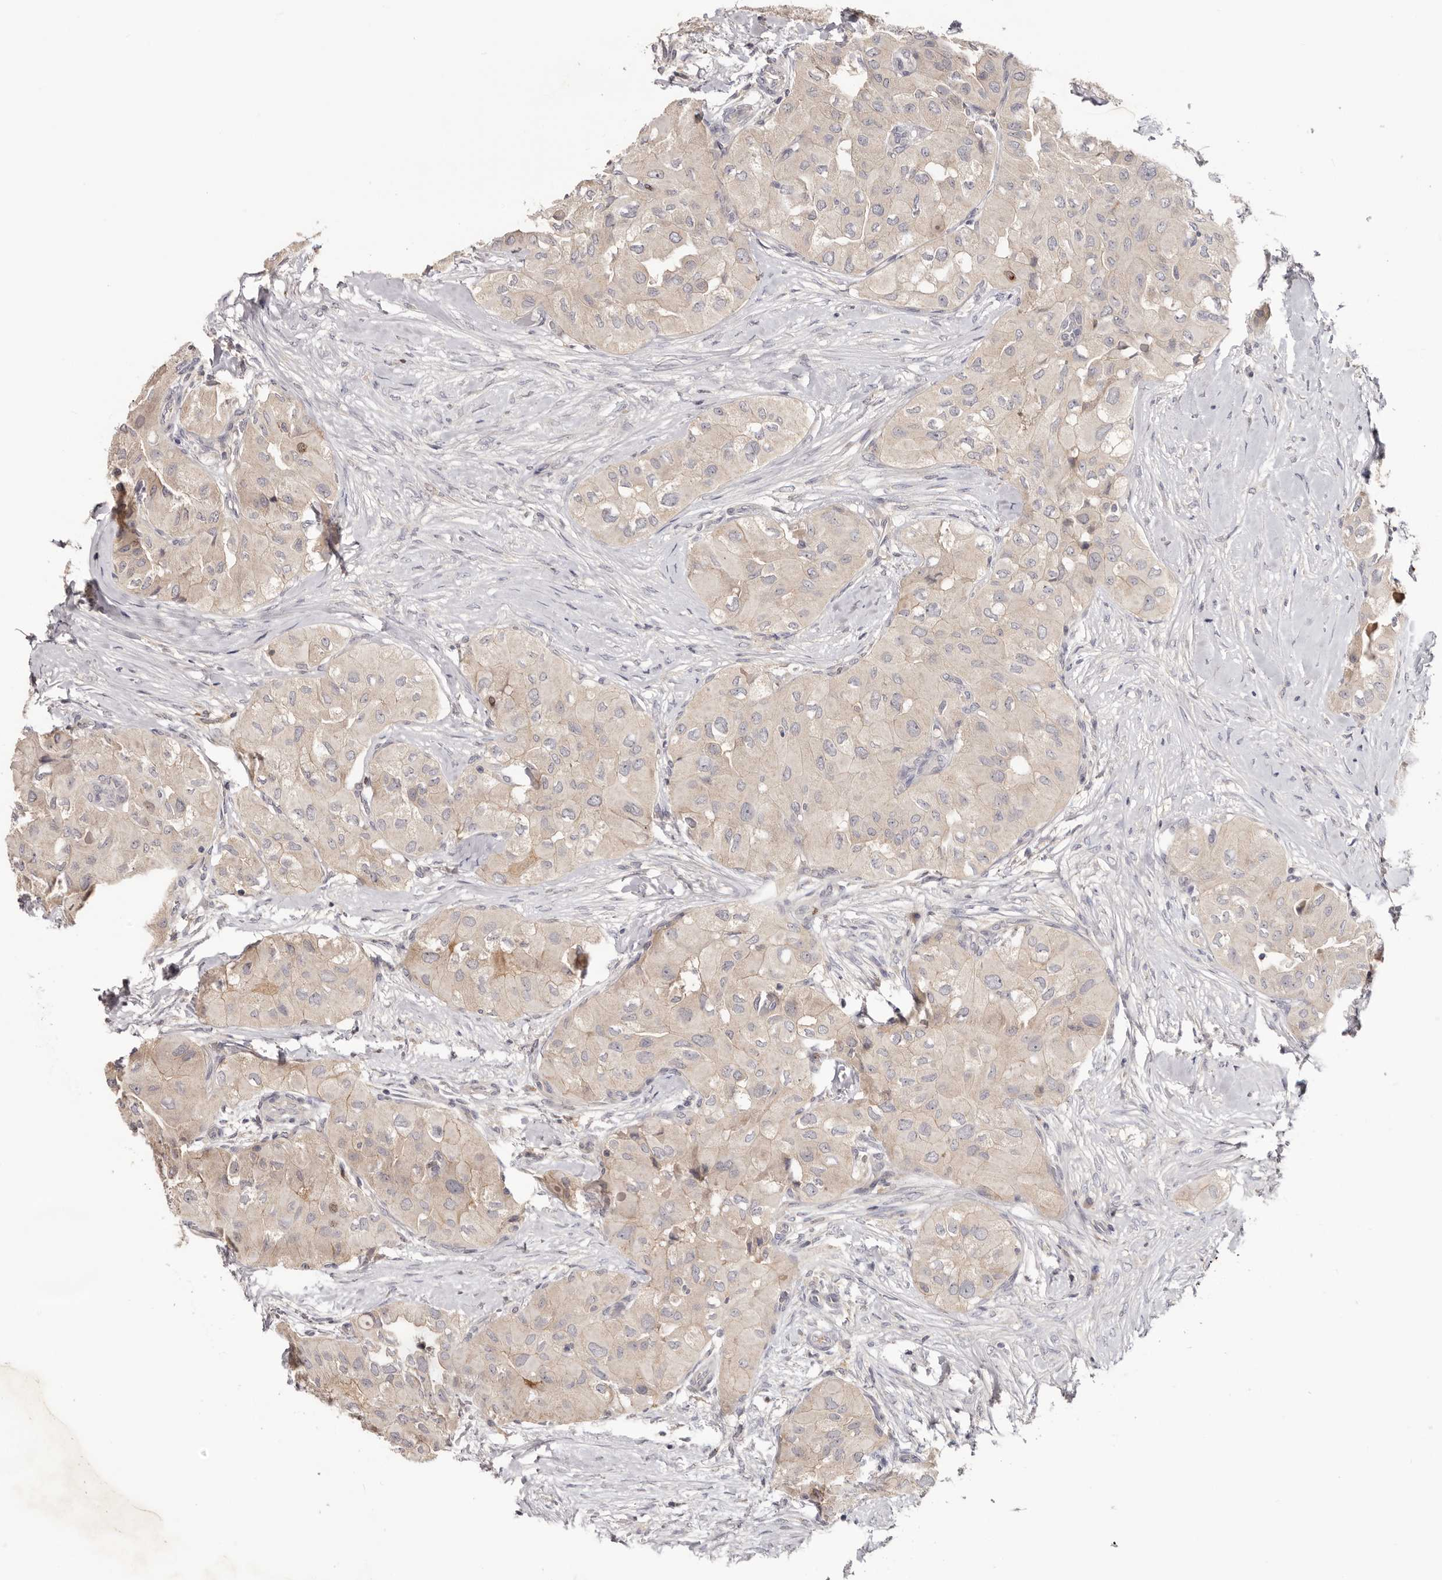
{"staining": {"intensity": "negative", "quantity": "none", "location": "none"}, "tissue": "thyroid cancer", "cell_type": "Tumor cells", "image_type": "cancer", "snomed": [{"axis": "morphology", "description": "Papillary adenocarcinoma, NOS"}, {"axis": "topography", "description": "Thyroid gland"}], "caption": "Immunohistochemical staining of human thyroid cancer displays no significant staining in tumor cells. Brightfield microscopy of immunohistochemistry stained with DAB (3,3'-diaminobenzidine) (brown) and hematoxylin (blue), captured at high magnification.", "gene": "CCDC190", "patient": {"sex": "female", "age": 59}}